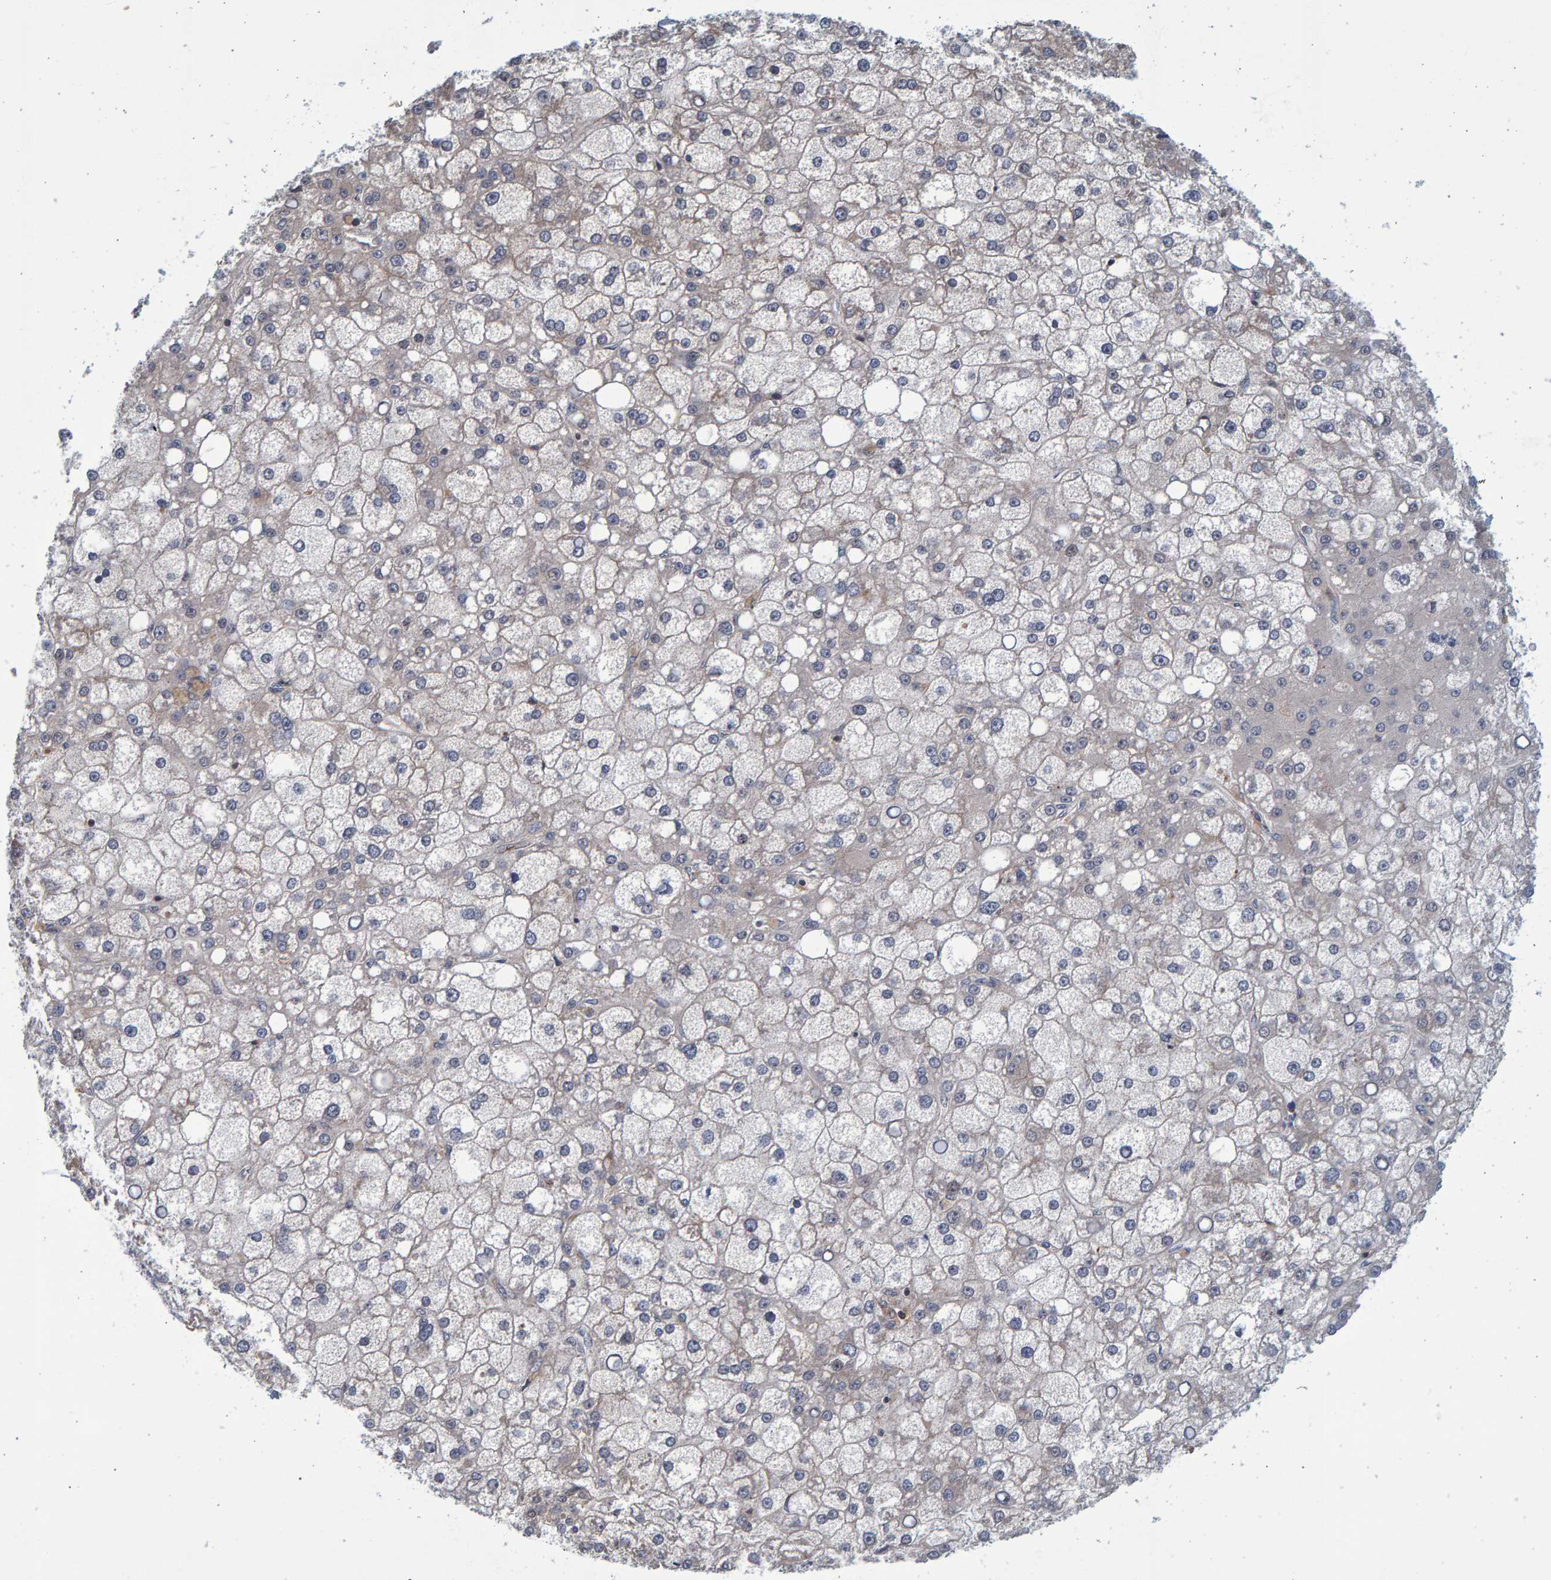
{"staining": {"intensity": "weak", "quantity": "<25%", "location": "cytoplasmic/membranous"}, "tissue": "liver cancer", "cell_type": "Tumor cells", "image_type": "cancer", "snomed": [{"axis": "morphology", "description": "Carcinoma, Hepatocellular, NOS"}, {"axis": "topography", "description": "Liver"}], "caption": "Immunohistochemistry (IHC) of liver hepatocellular carcinoma displays no positivity in tumor cells. Nuclei are stained in blue.", "gene": "LRBA", "patient": {"sex": "male", "age": 67}}